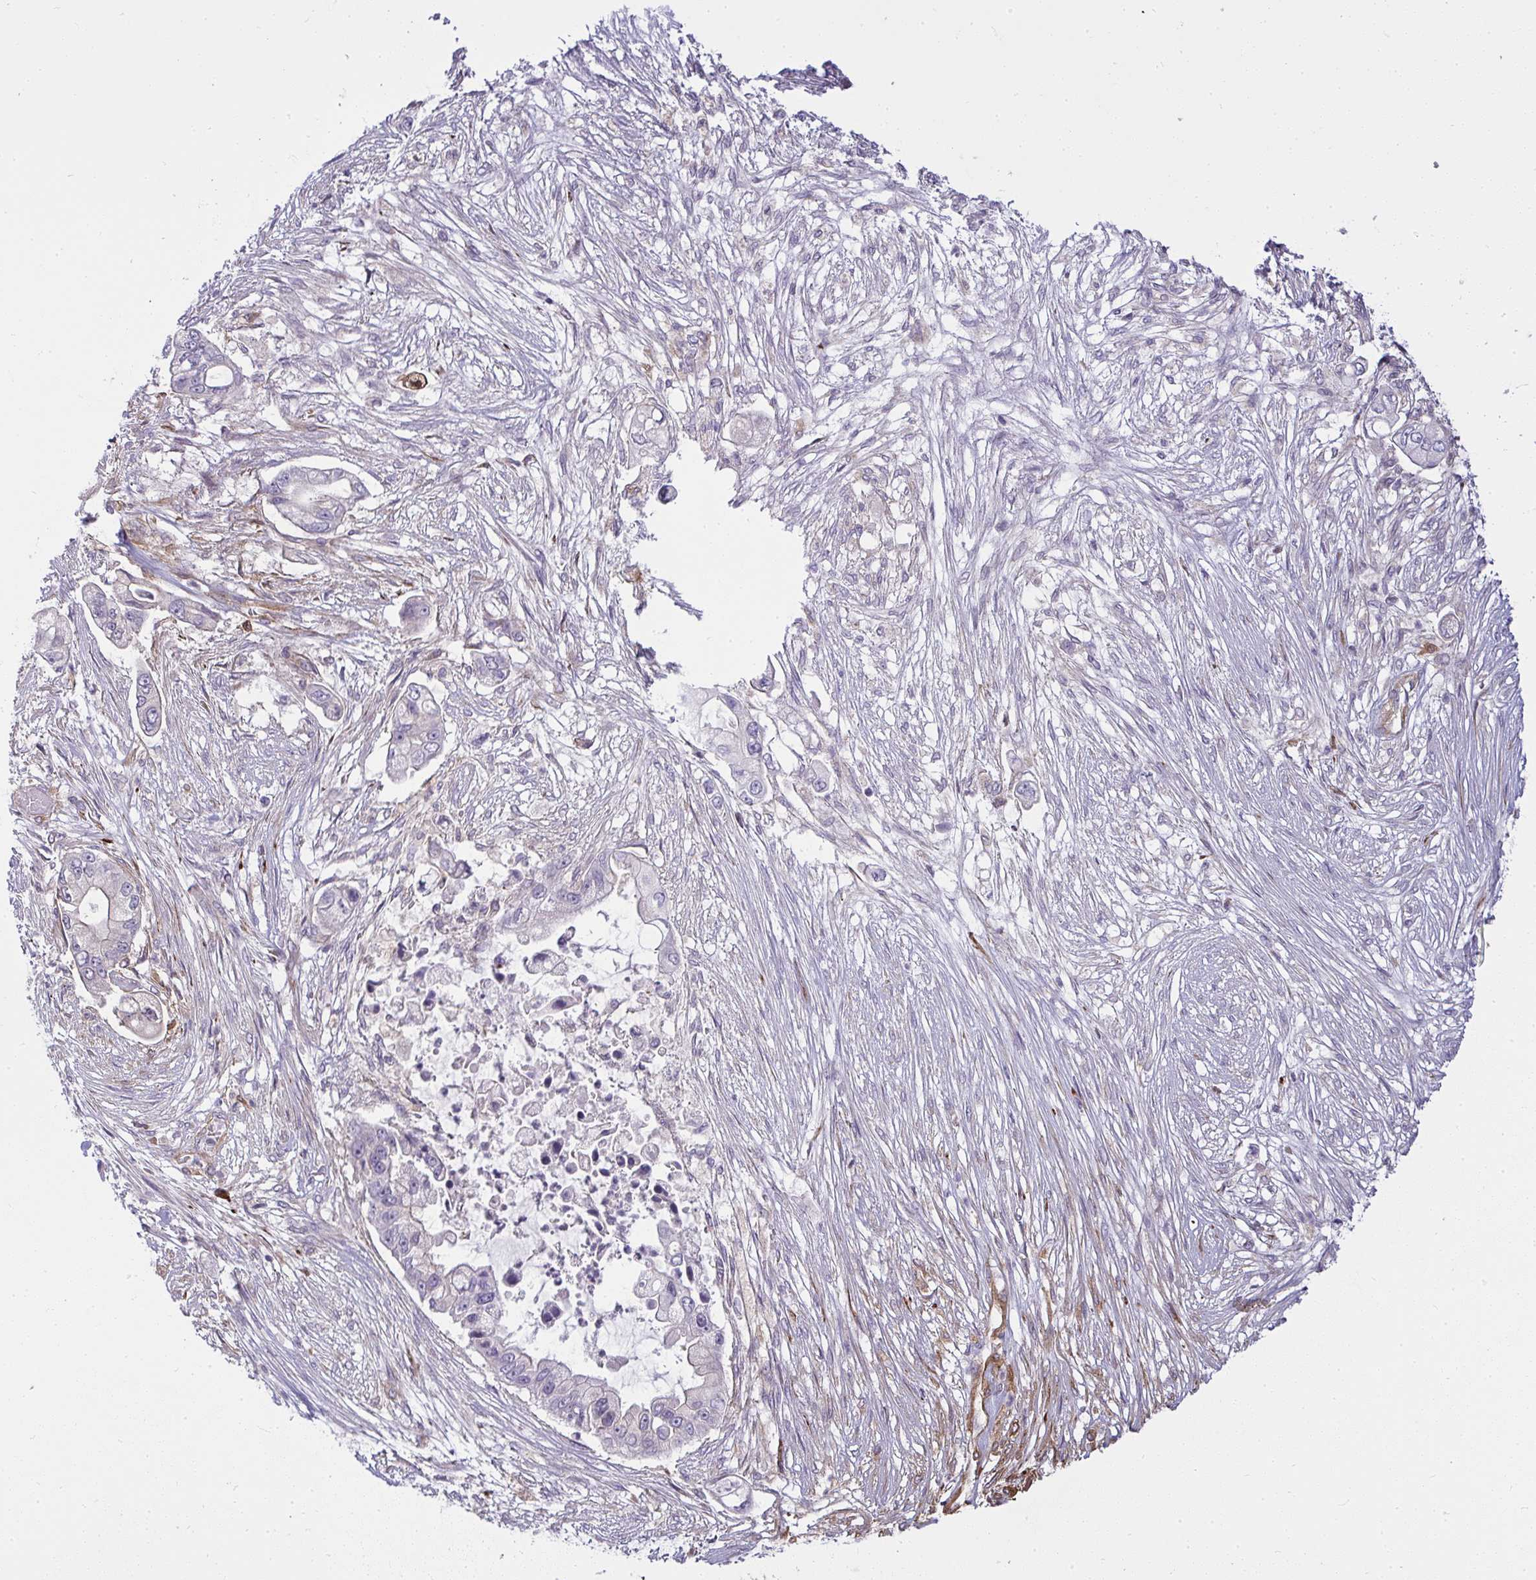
{"staining": {"intensity": "negative", "quantity": "none", "location": "none"}, "tissue": "pancreatic cancer", "cell_type": "Tumor cells", "image_type": "cancer", "snomed": [{"axis": "morphology", "description": "Adenocarcinoma, NOS"}, {"axis": "topography", "description": "Pancreas"}], "caption": "There is no significant expression in tumor cells of pancreatic adenocarcinoma. The staining is performed using DAB (3,3'-diaminobenzidine) brown chromogen with nuclei counter-stained in using hematoxylin.", "gene": "IFIT3", "patient": {"sex": "female", "age": 69}}